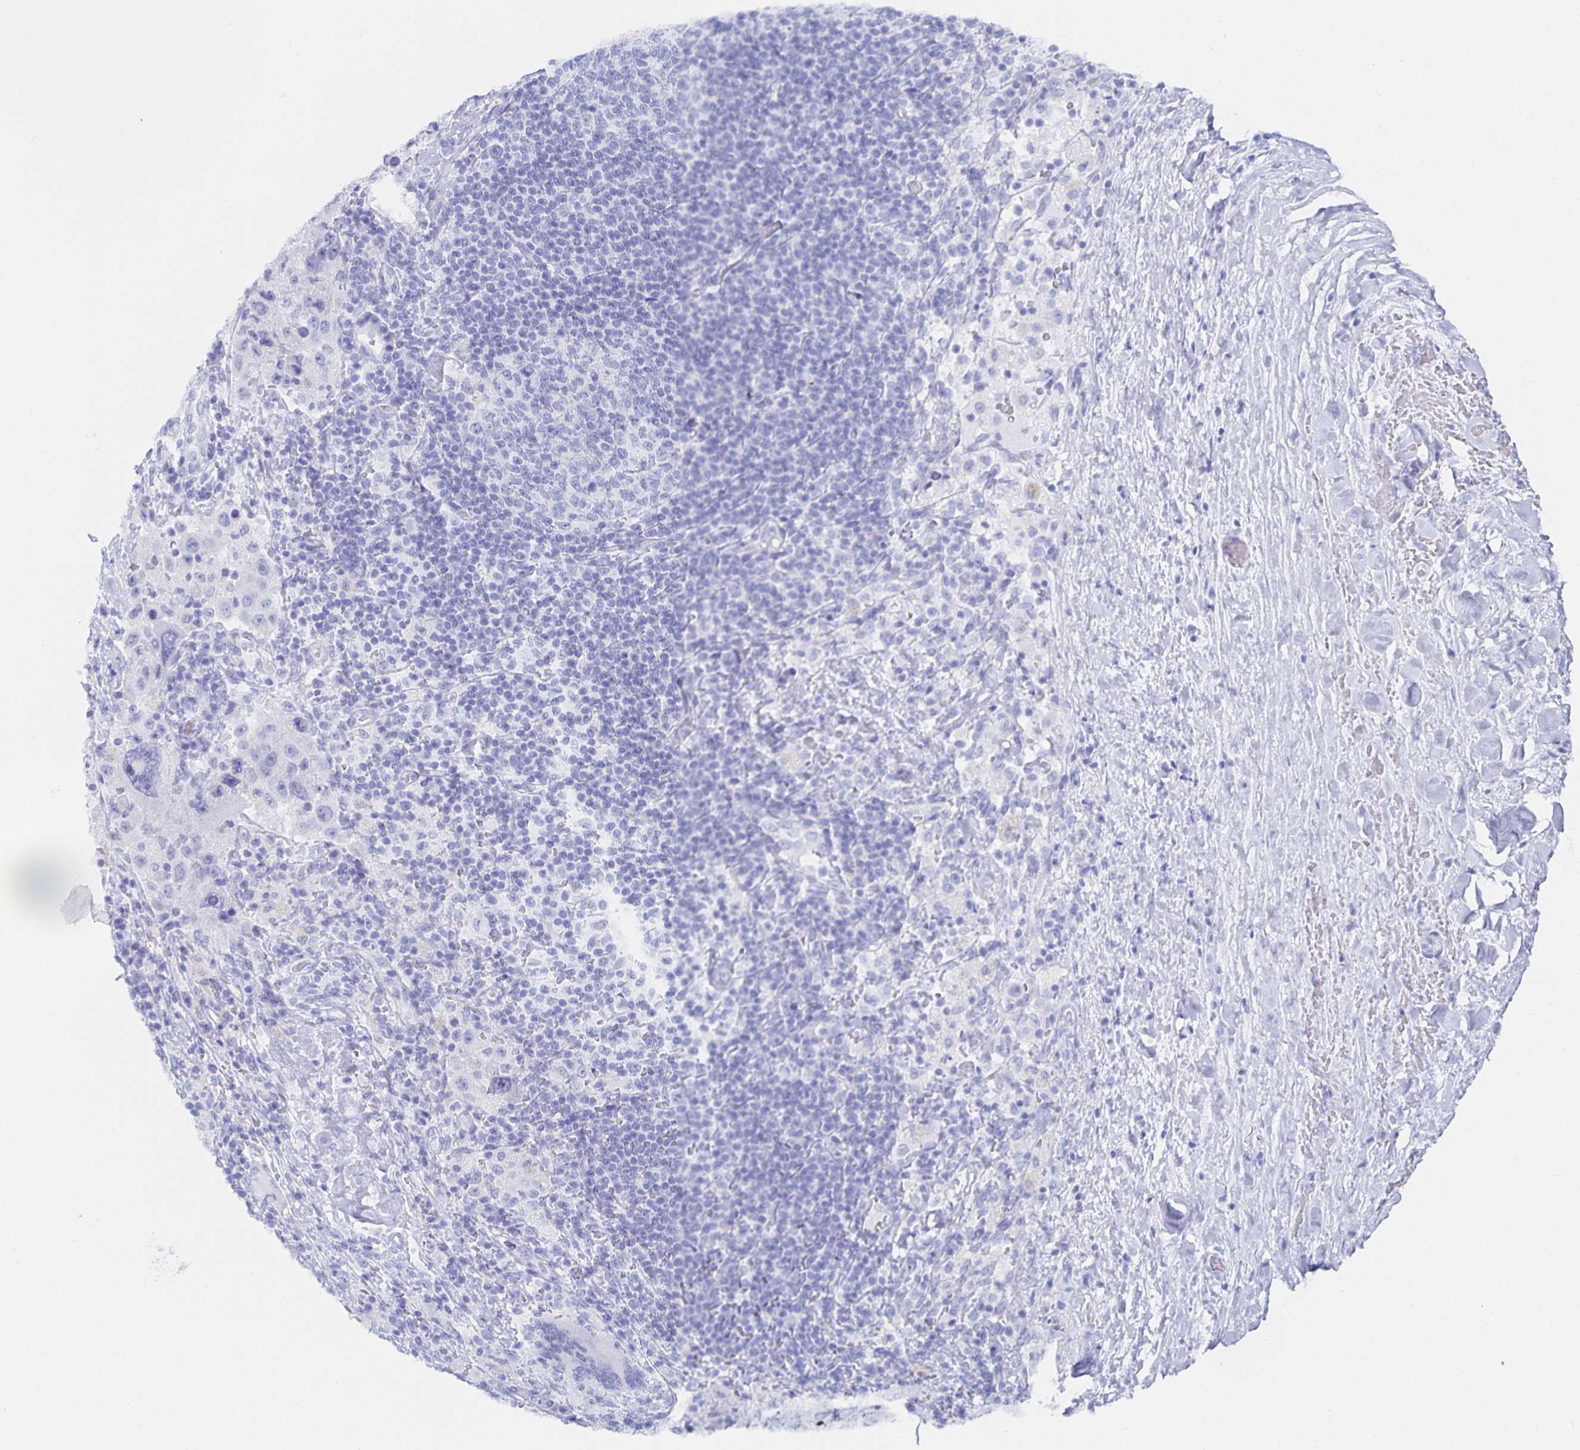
{"staining": {"intensity": "negative", "quantity": "none", "location": "none"}, "tissue": "melanoma", "cell_type": "Tumor cells", "image_type": "cancer", "snomed": [{"axis": "morphology", "description": "Malignant melanoma, Metastatic site"}, {"axis": "topography", "description": "Lymph node"}], "caption": "Malignant melanoma (metastatic site) was stained to show a protein in brown. There is no significant expression in tumor cells. Brightfield microscopy of immunohistochemistry stained with DAB (brown) and hematoxylin (blue), captured at high magnification.", "gene": "SNTN", "patient": {"sex": "male", "age": 62}}